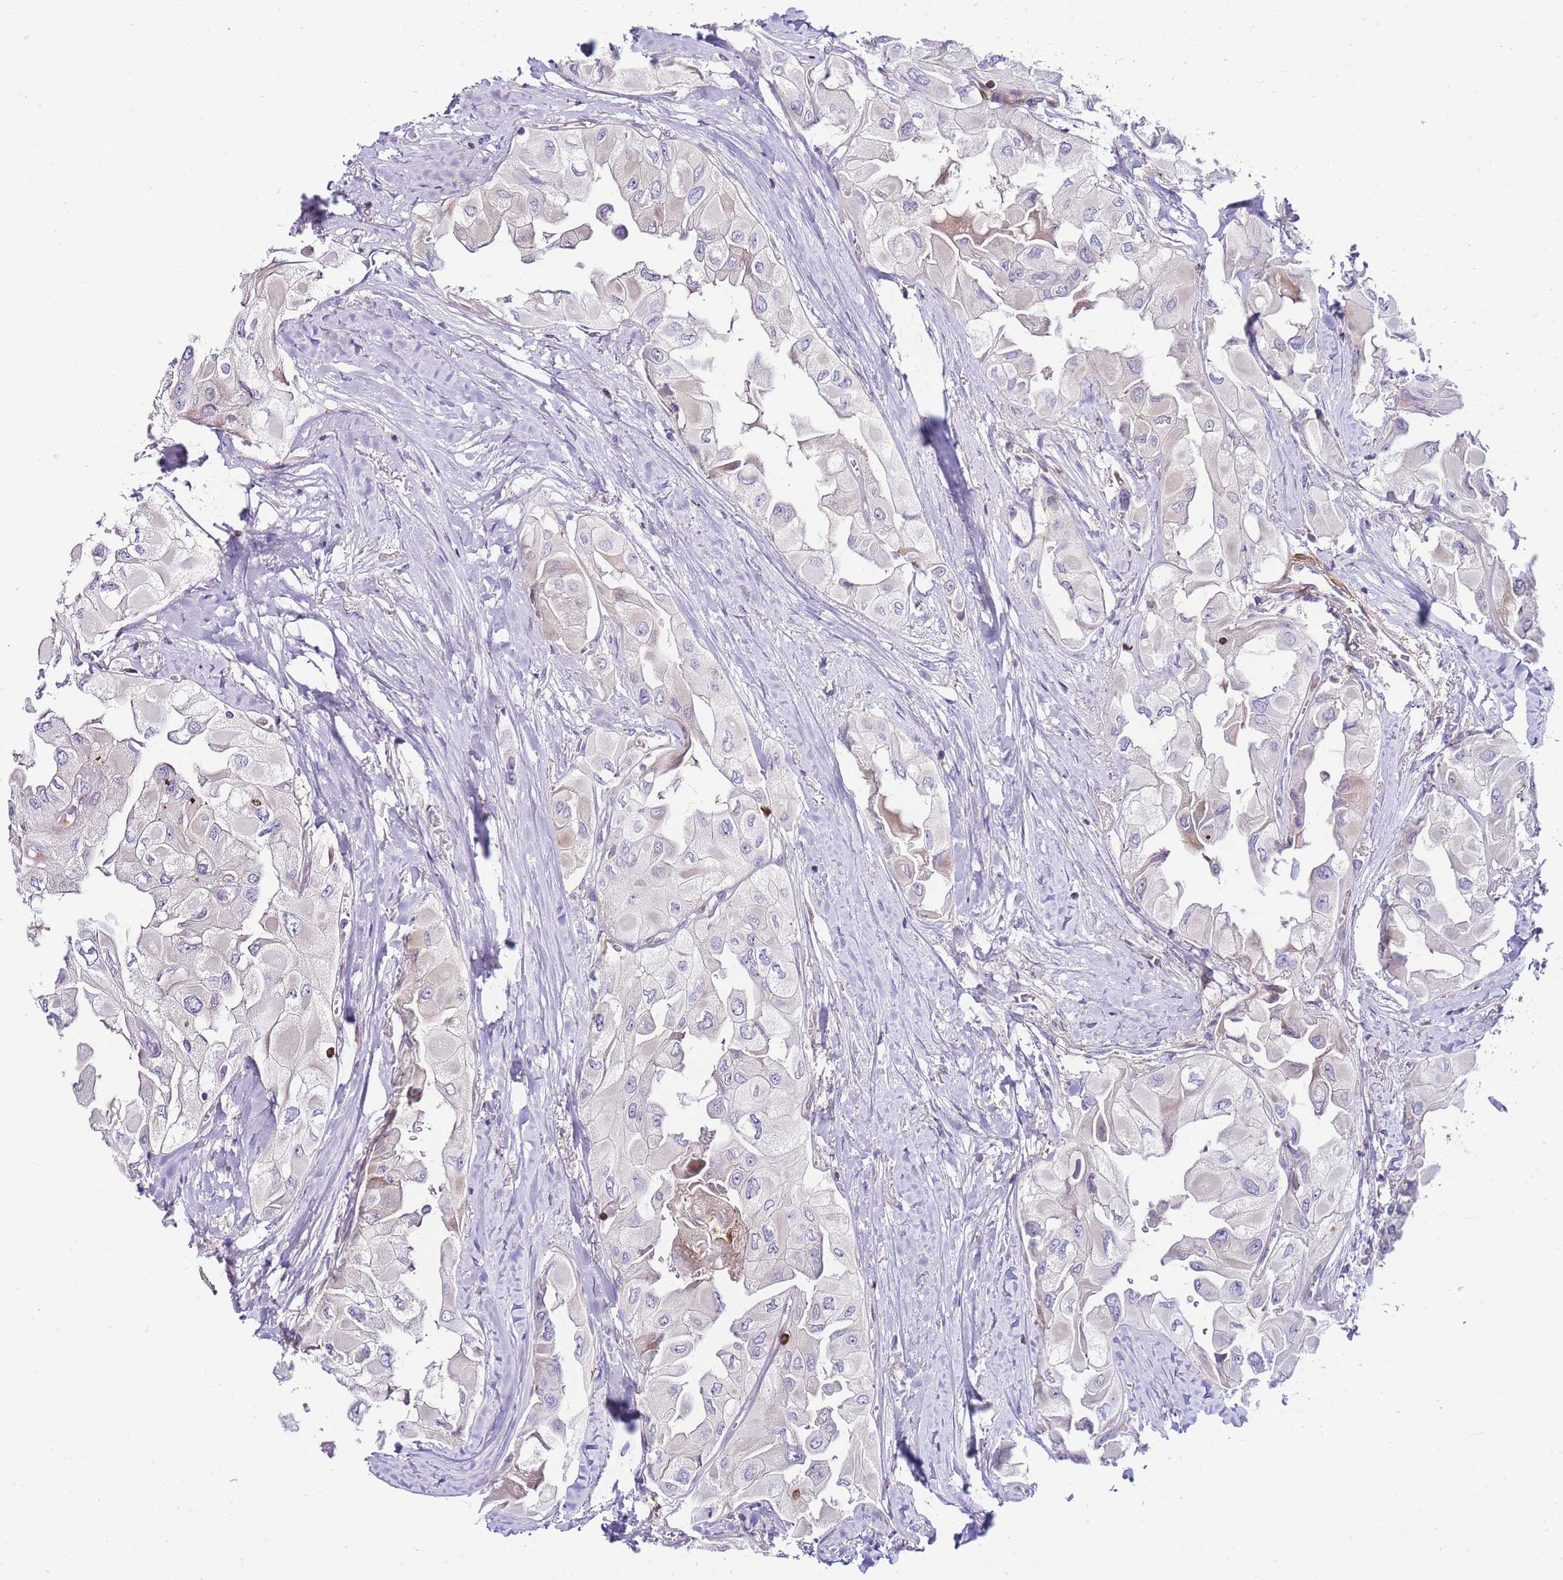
{"staining": {"intensity": "negative", "quantity": "none", "location": "none"}, "tissue": "thyroid cancer", "cell_type": "Tumor cells", "image_type": "cancer", "snomed": [{"axis": "morphology", "description": "Normal tissue, NOS"}, {"axis": "morphology", "description": "Papillary adenocarcinoma, NOS"}, {"axis": "topography", "description": "Thyroid gland"}], "caption": "Immunohistochemistry of human papillary adenocarcinoma (thyroid) demonstrates no expression in tumor cells.", "gene": "FBN3", "patient": {"sex": "female", "age": 59}}